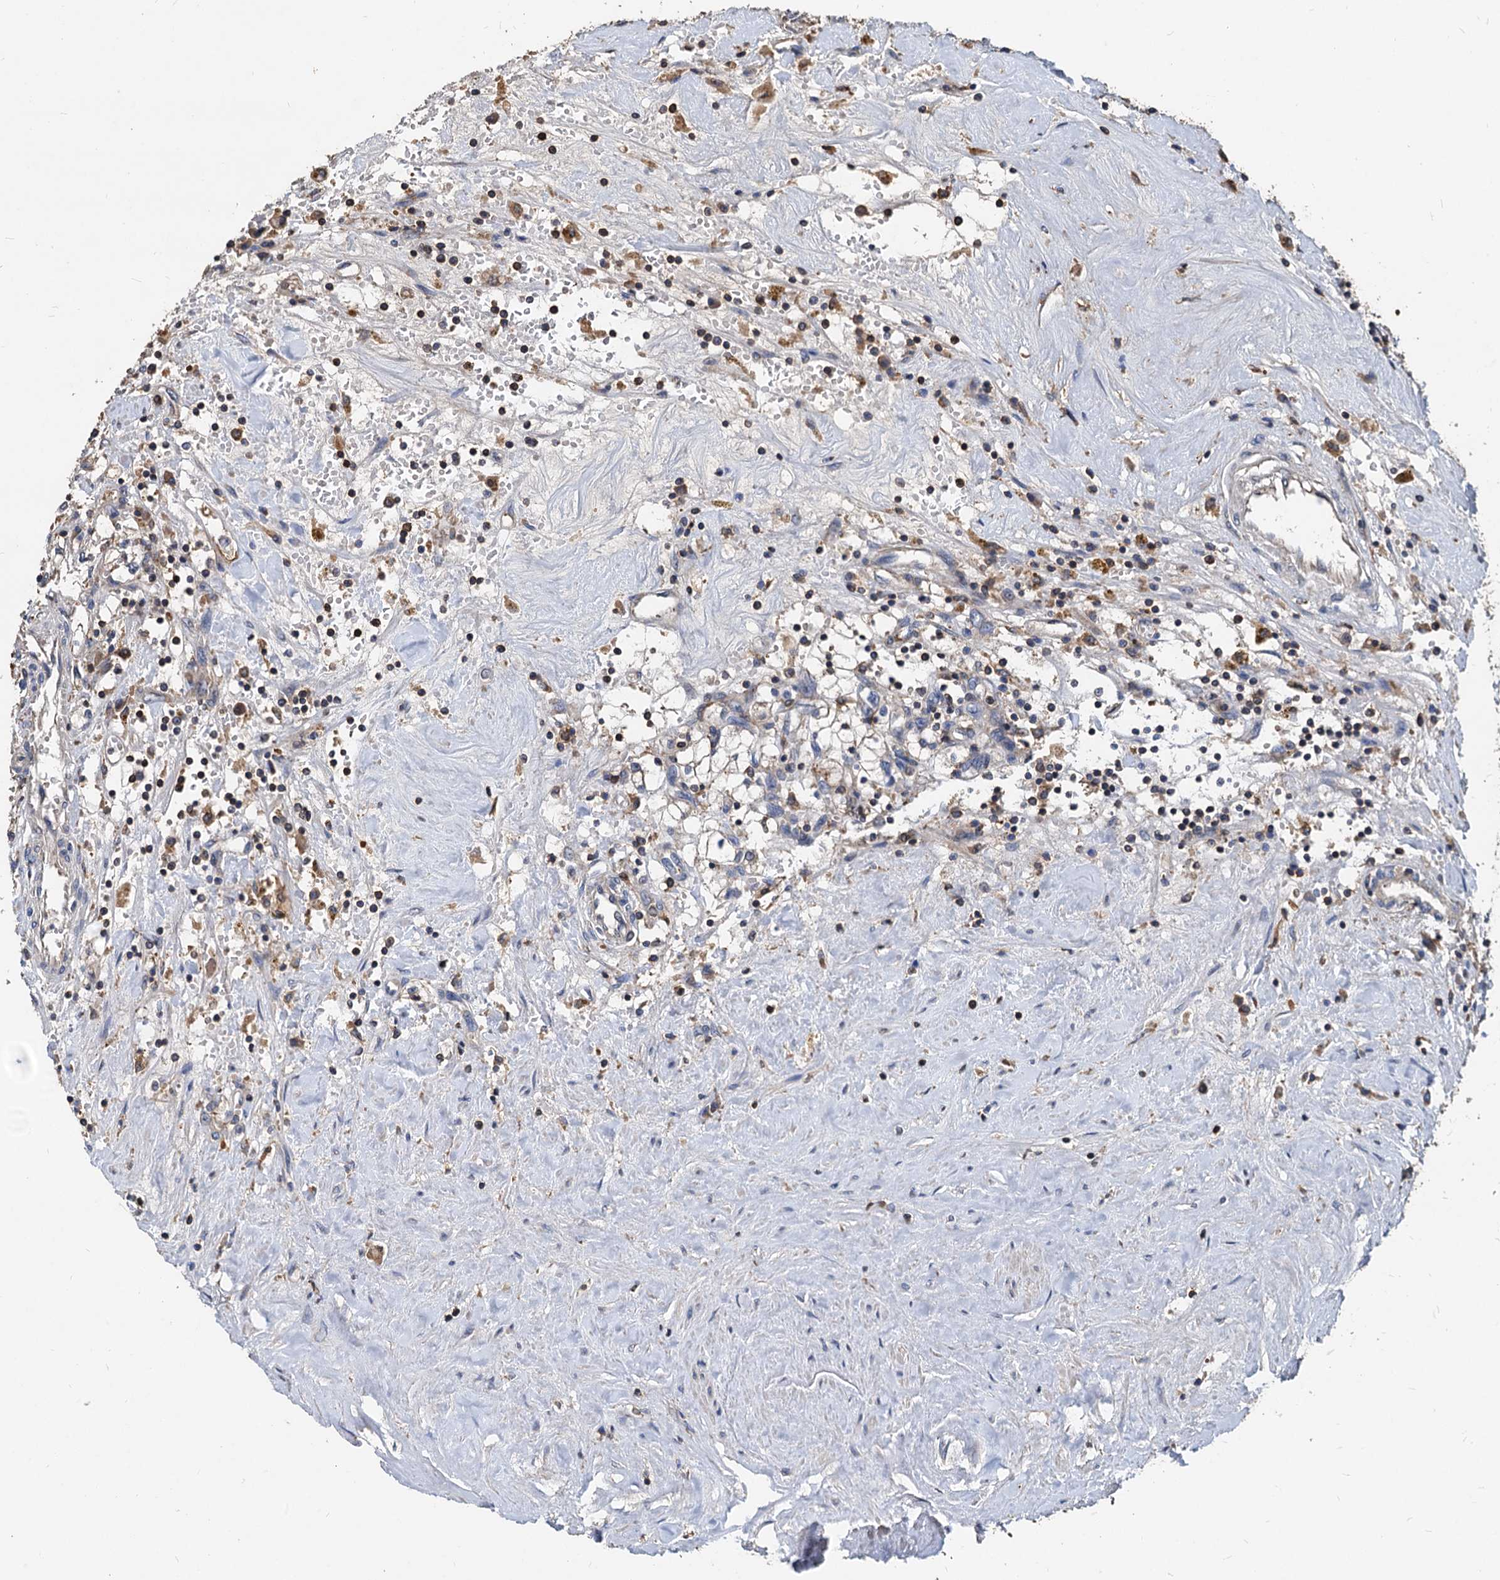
{"staining": {"intensity": "negative", "quantity": "none", "location": "none"}, "tissue": "renal cancer", "cell_type": "Tumor cells", "image_type": "cancer", "snomed": [{"axis": "morphology", "description": "Adenocarcinoma, NOS"}, {"axis": "topography", "description": "Kidney"}], "caption": "Image shows no significant protein staining in tumor cells of renal cancer.", "gene": "LCP2", "patient": {"sex": "male", "age": 56}}